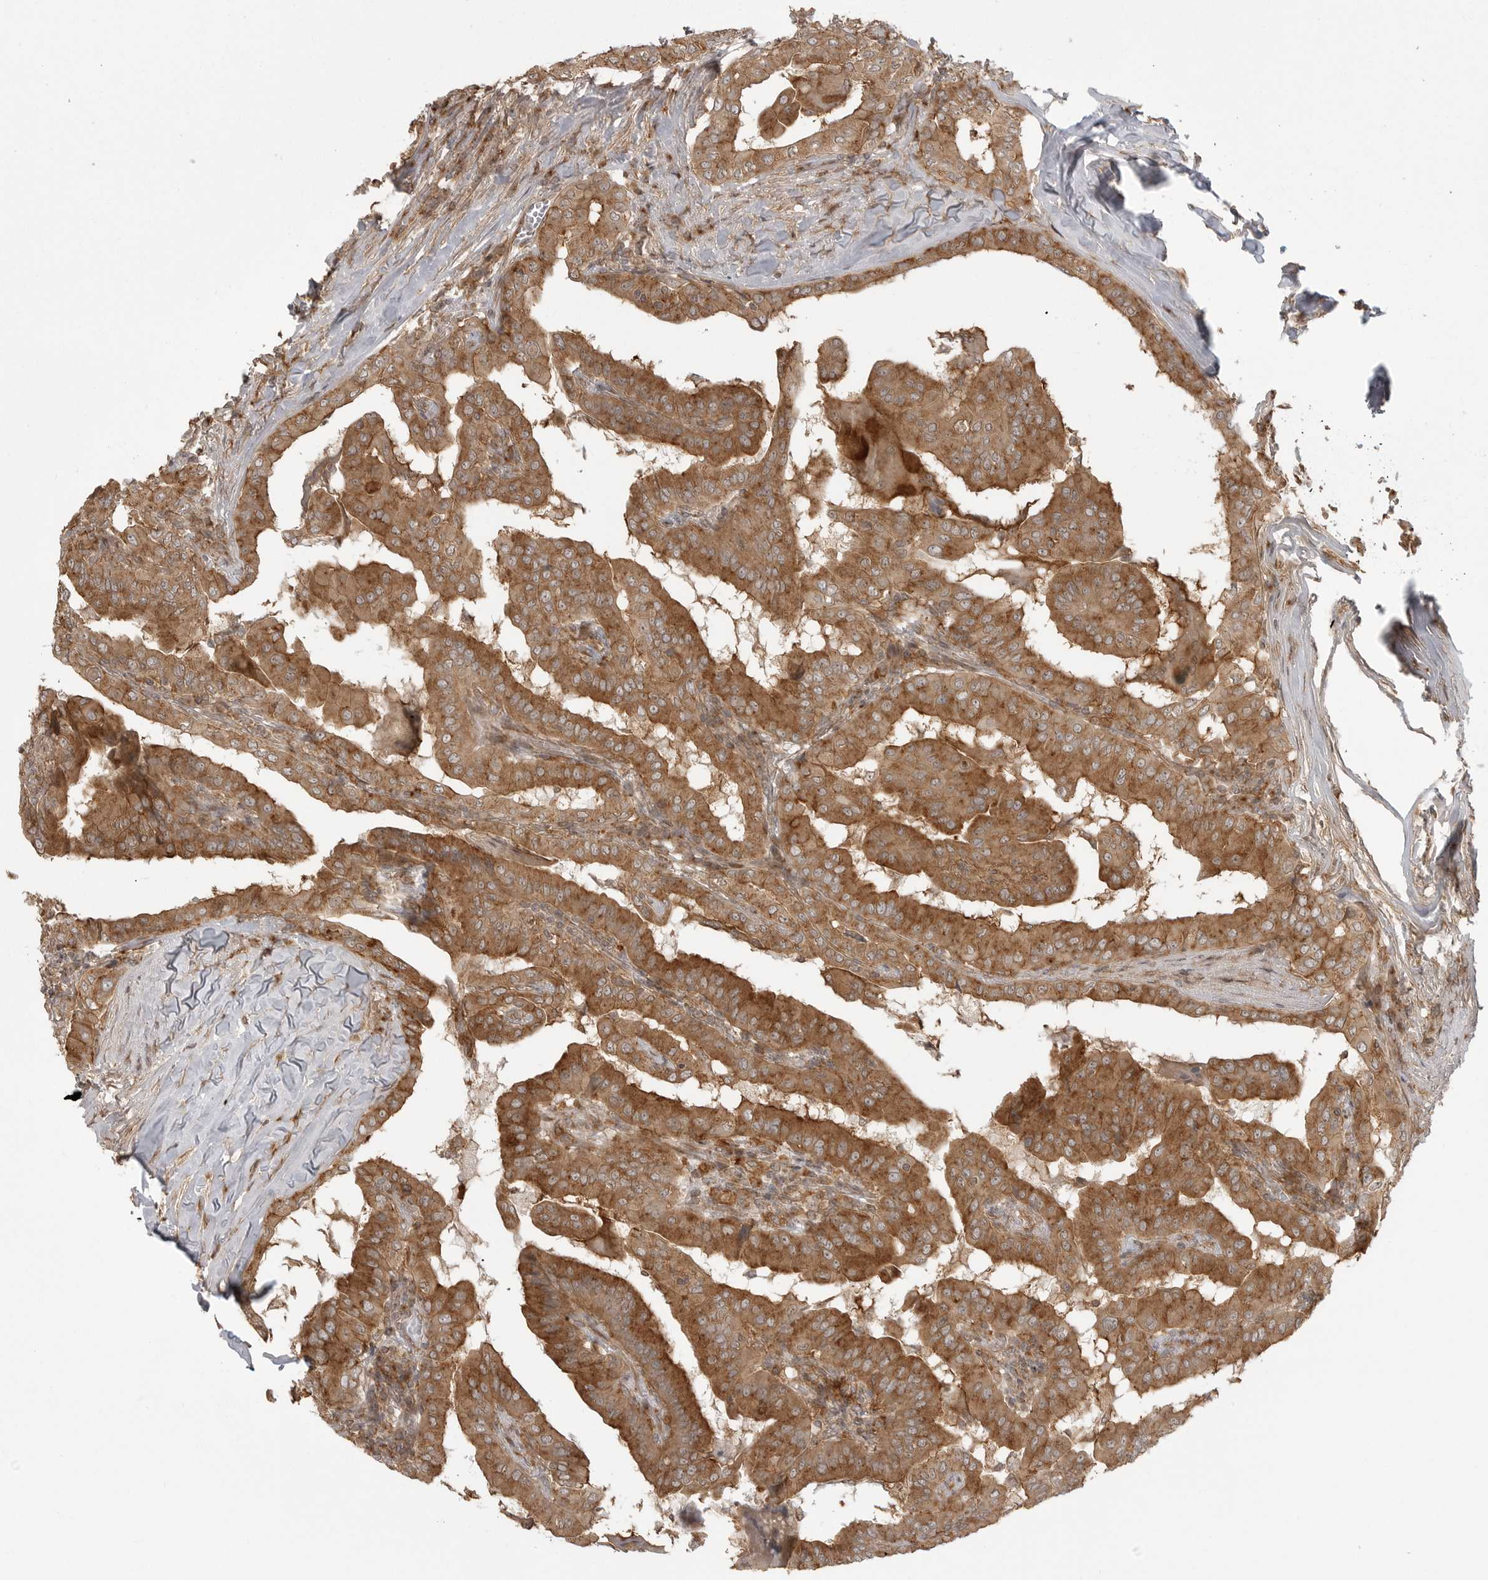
{"staining": {"intensity": "moderate", "quantity": ">75%", "location": "cytoplasmic/membranous"}, "tissue": "thyroid cancer", "cell_type": "Tumor cells", "image_type": "cancer", "snomed": [{"axis": "morphology", "description": "Papillary adenocarcinoma, NOS"}, {"axis": "topography", "description": "Thyroid gland"}], "caption": "Protein staining of thyroid papillary adenocarcinoma tissue exhibits moderate cytoplasmic/membranous staining in about >75% of tumor cells.", "gene": "FAT3", "patient": {"sex": "male", "age": 33}}